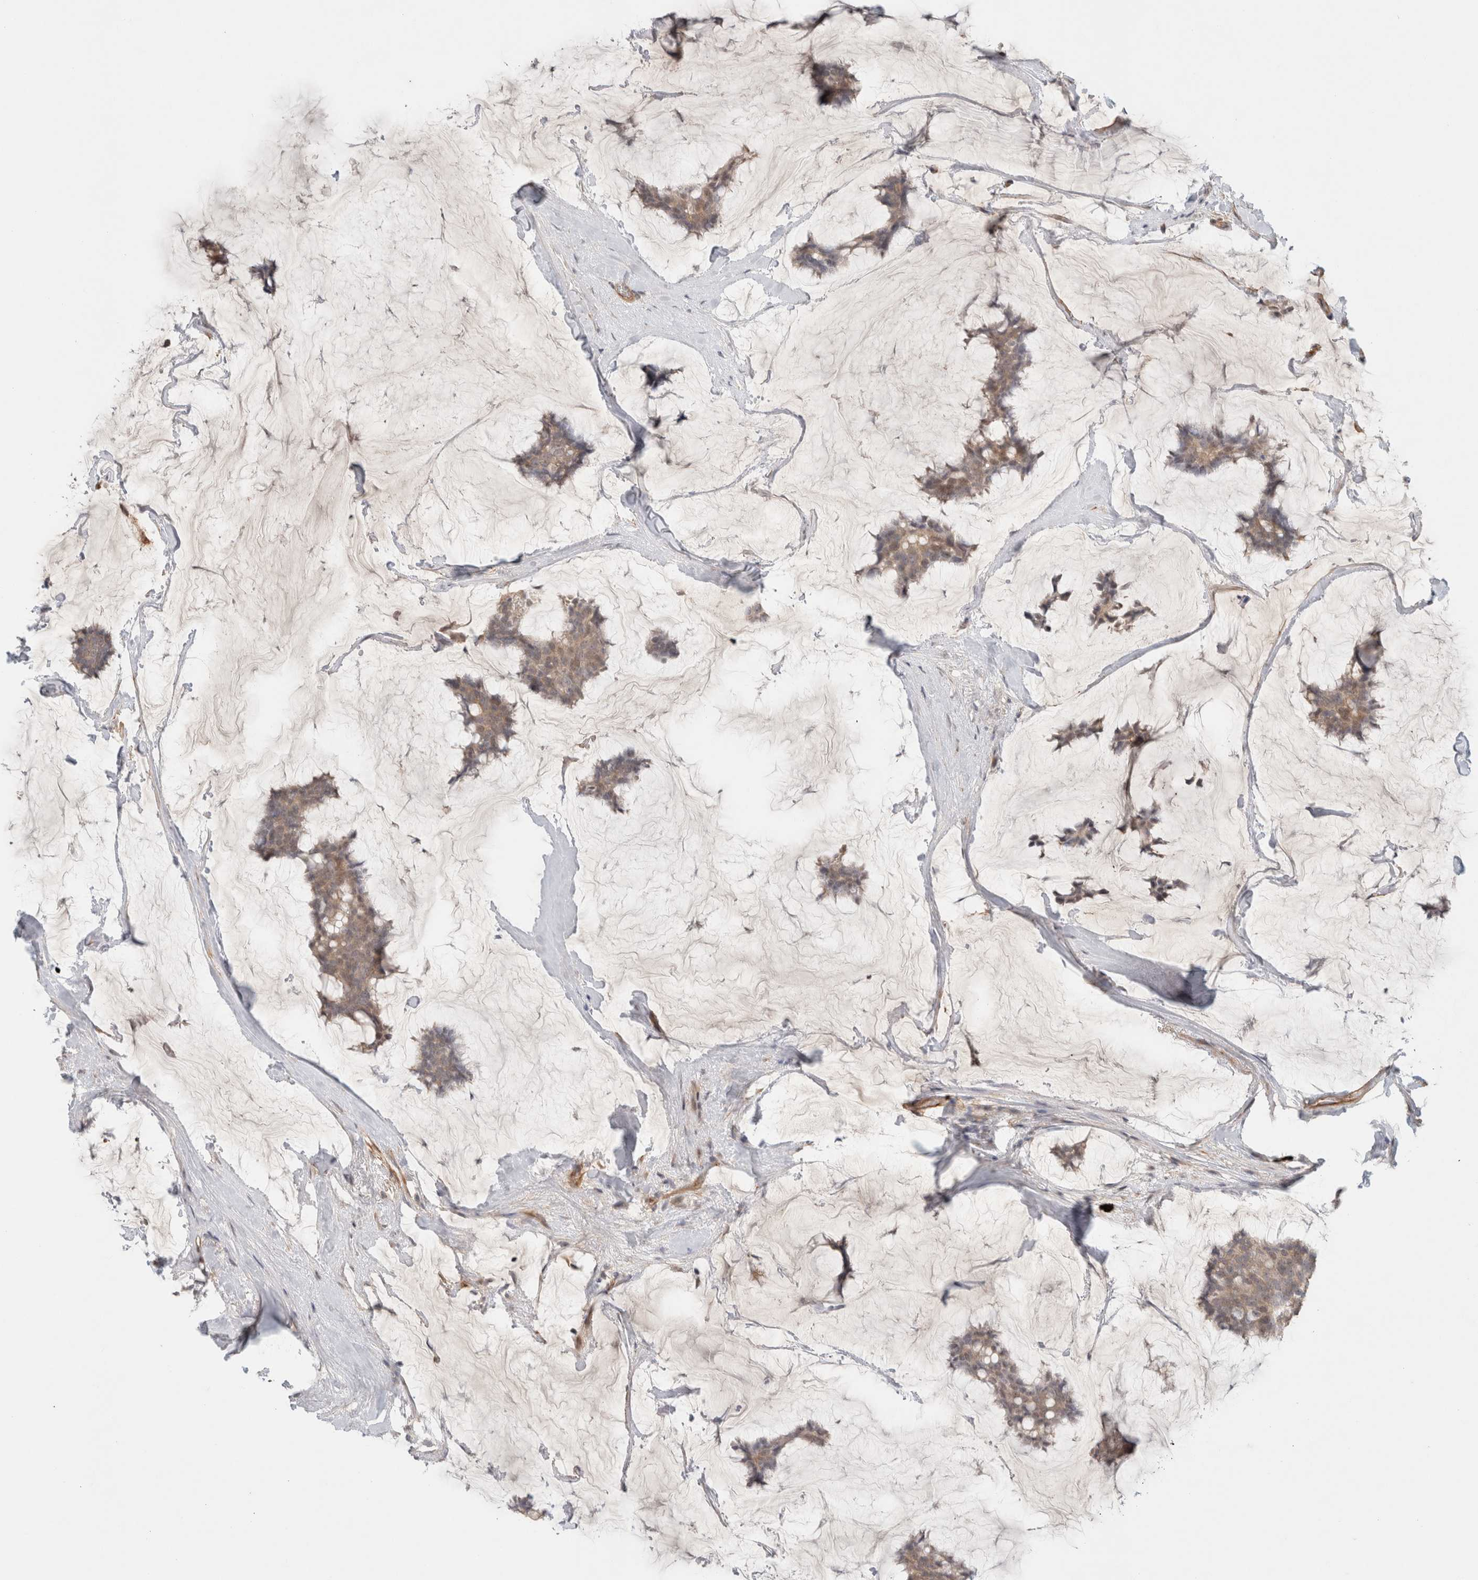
{"staining": {"intensity": "weak", "quantity": ">75%", "location": "cytoplasmic/membranous"}, "tissue": "breast cancer", "cell_type": "Tumor cells", "image_type": "cancer", "snomed": [{"axis": "morphology", "description": "Duct carcinoma"}, {"axis": "topography", "description": "Breast"}], "caption": "Immunohistochemistry histopathology image of breast cancer stained for a protein (brown), which displays low levels of weak cytoplasmic/membranous expression in about >75% of tumor cells.", "gene": "HSPG2", "patient": {"sex": "female", "age": 93}}